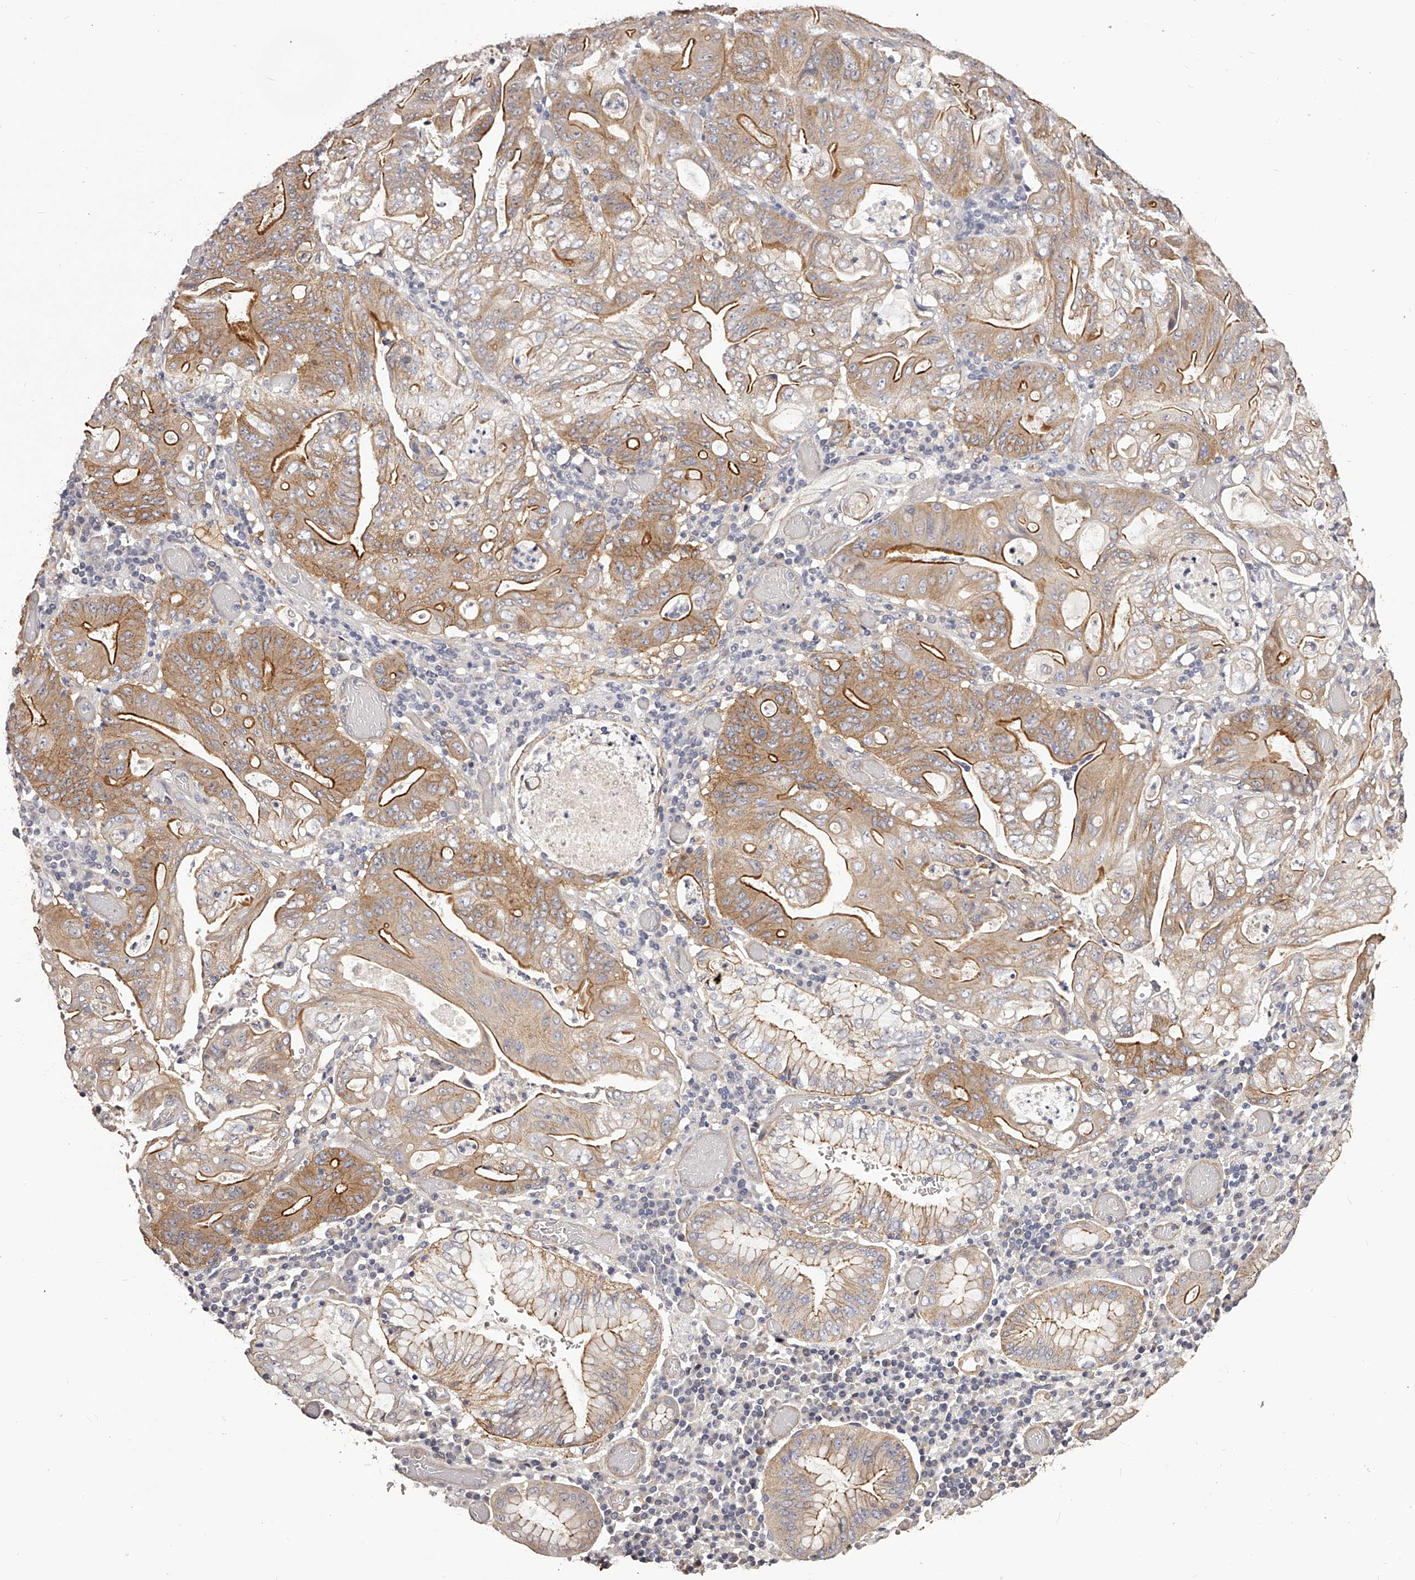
{"staining": {"intensity": "moderate", "quantity": ">75%", "location": "cytoplasmic/membranous"}, "tissue": "stomach cancer", "cell_type": "Tumor cells", "image_type": "cancer", "snomed": [{"axis": "morphology", "description": "Adenocarcinoma, NOS"}, {"axis": "topography", "description": "Stomach"}], "caption": "Adenocarcinoma (stomach) was stained to show a protein in brown. There is medium levels of moderate cytoplasmic/membranous positivity in approximately >75% of tumor cells.", "gene": "LTV1", "patient": {"sex": "female", "age": 73}}